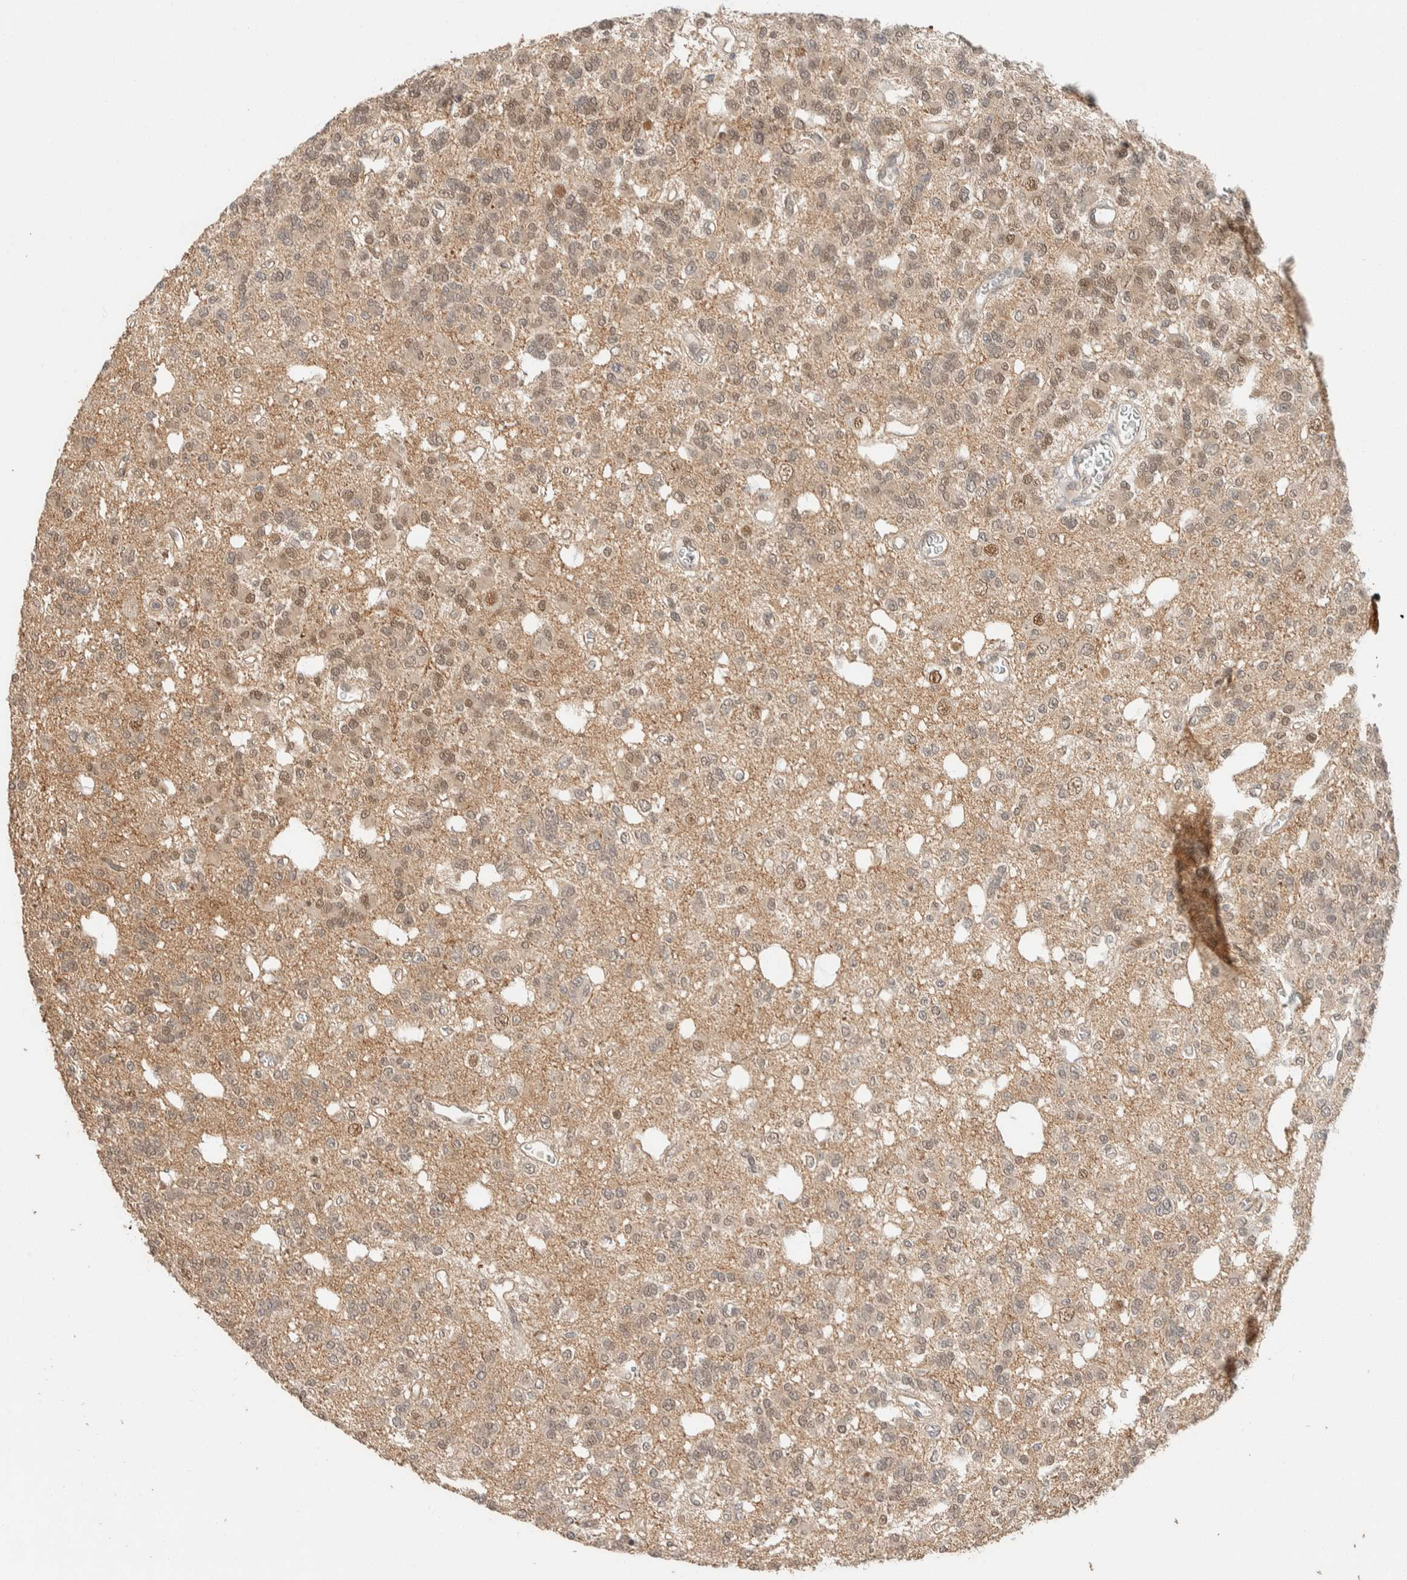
{"staining": {"intensity": "weak", "quantity": ">75%", "location": "cytoplasmic/membranous,nuclear"}, "tissue": "glioma", "cell_type": "Tumor cells", "image_type": "cancer", "snomed": [{"axis": "morphology", "description": "Glioma, malignant, Low grade"}, {"axis": "topography", "description": "Brain"}], "caption": "An immunohistochemistry (IHC) image of tumor tissue is shown. Protein staining in brown labels weak cytoplasmic/membranous and nuclear positivity in low-grade glioma (malignant) within tumor cells.", "gene": "ZBTB2", "patient": {"sex": "male", "age": 38}}